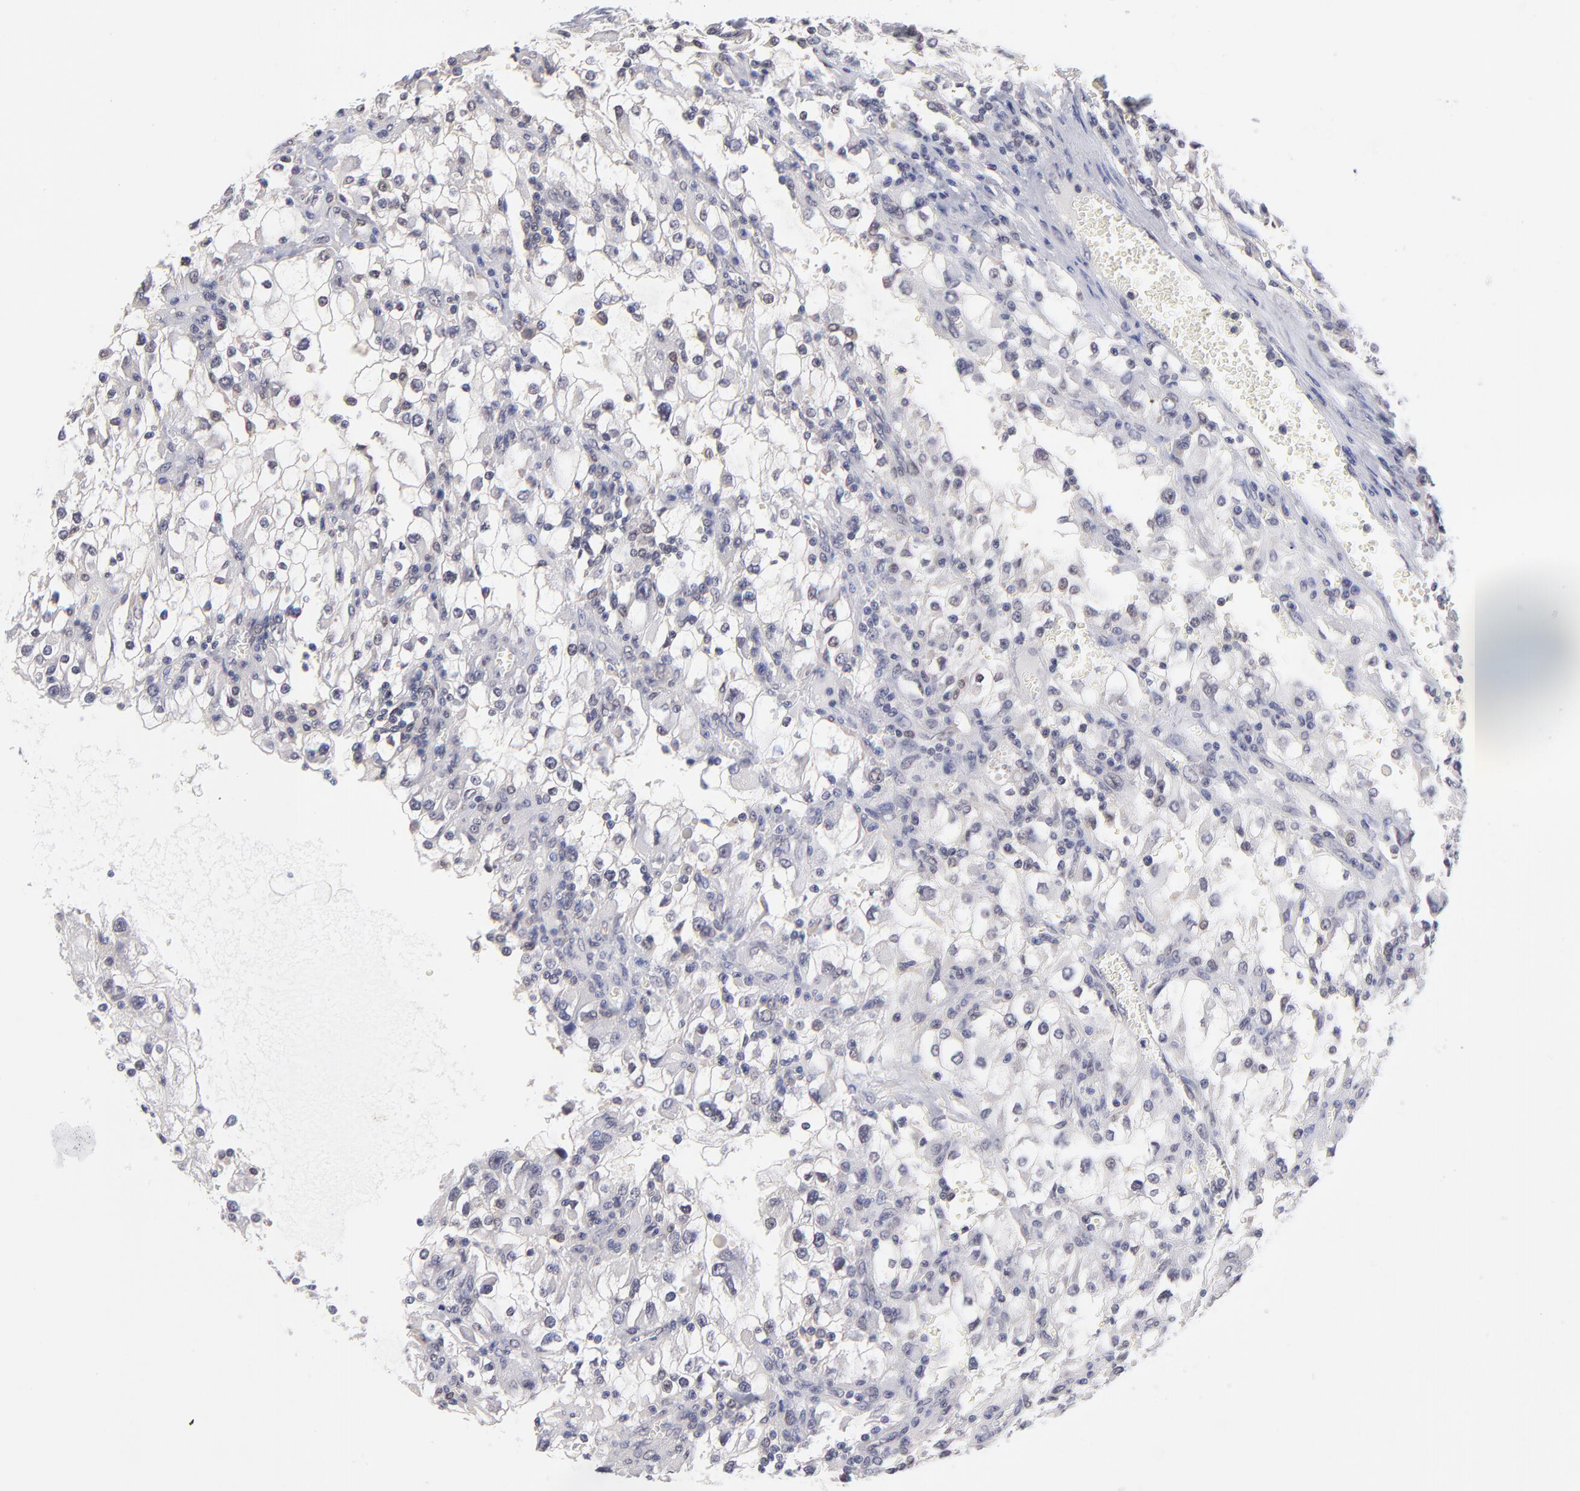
{"staining": {"intensity": "weak", "quantity": "<25%", "location": "cytoplasmic/membranous"}, "tissue": "renal cancer", "cell_type": "Tumor cells", "image_type": "cancer", "snomed": [{"axis": "morphology", "description": "Adenocarcinoma, NOS"}, {"axis": "topography", "description": "Kidney"}], "caption": "High power microscopy micrograph of an immunohistochemistry (IHC) histopathology image of renal cancer (adenocarcinoma), revealing no significant positivity in tumor cells. Nuclei are stained in blue.", "gene": "UBE2E3", "patient": {"sex": "female", "age": 52}}